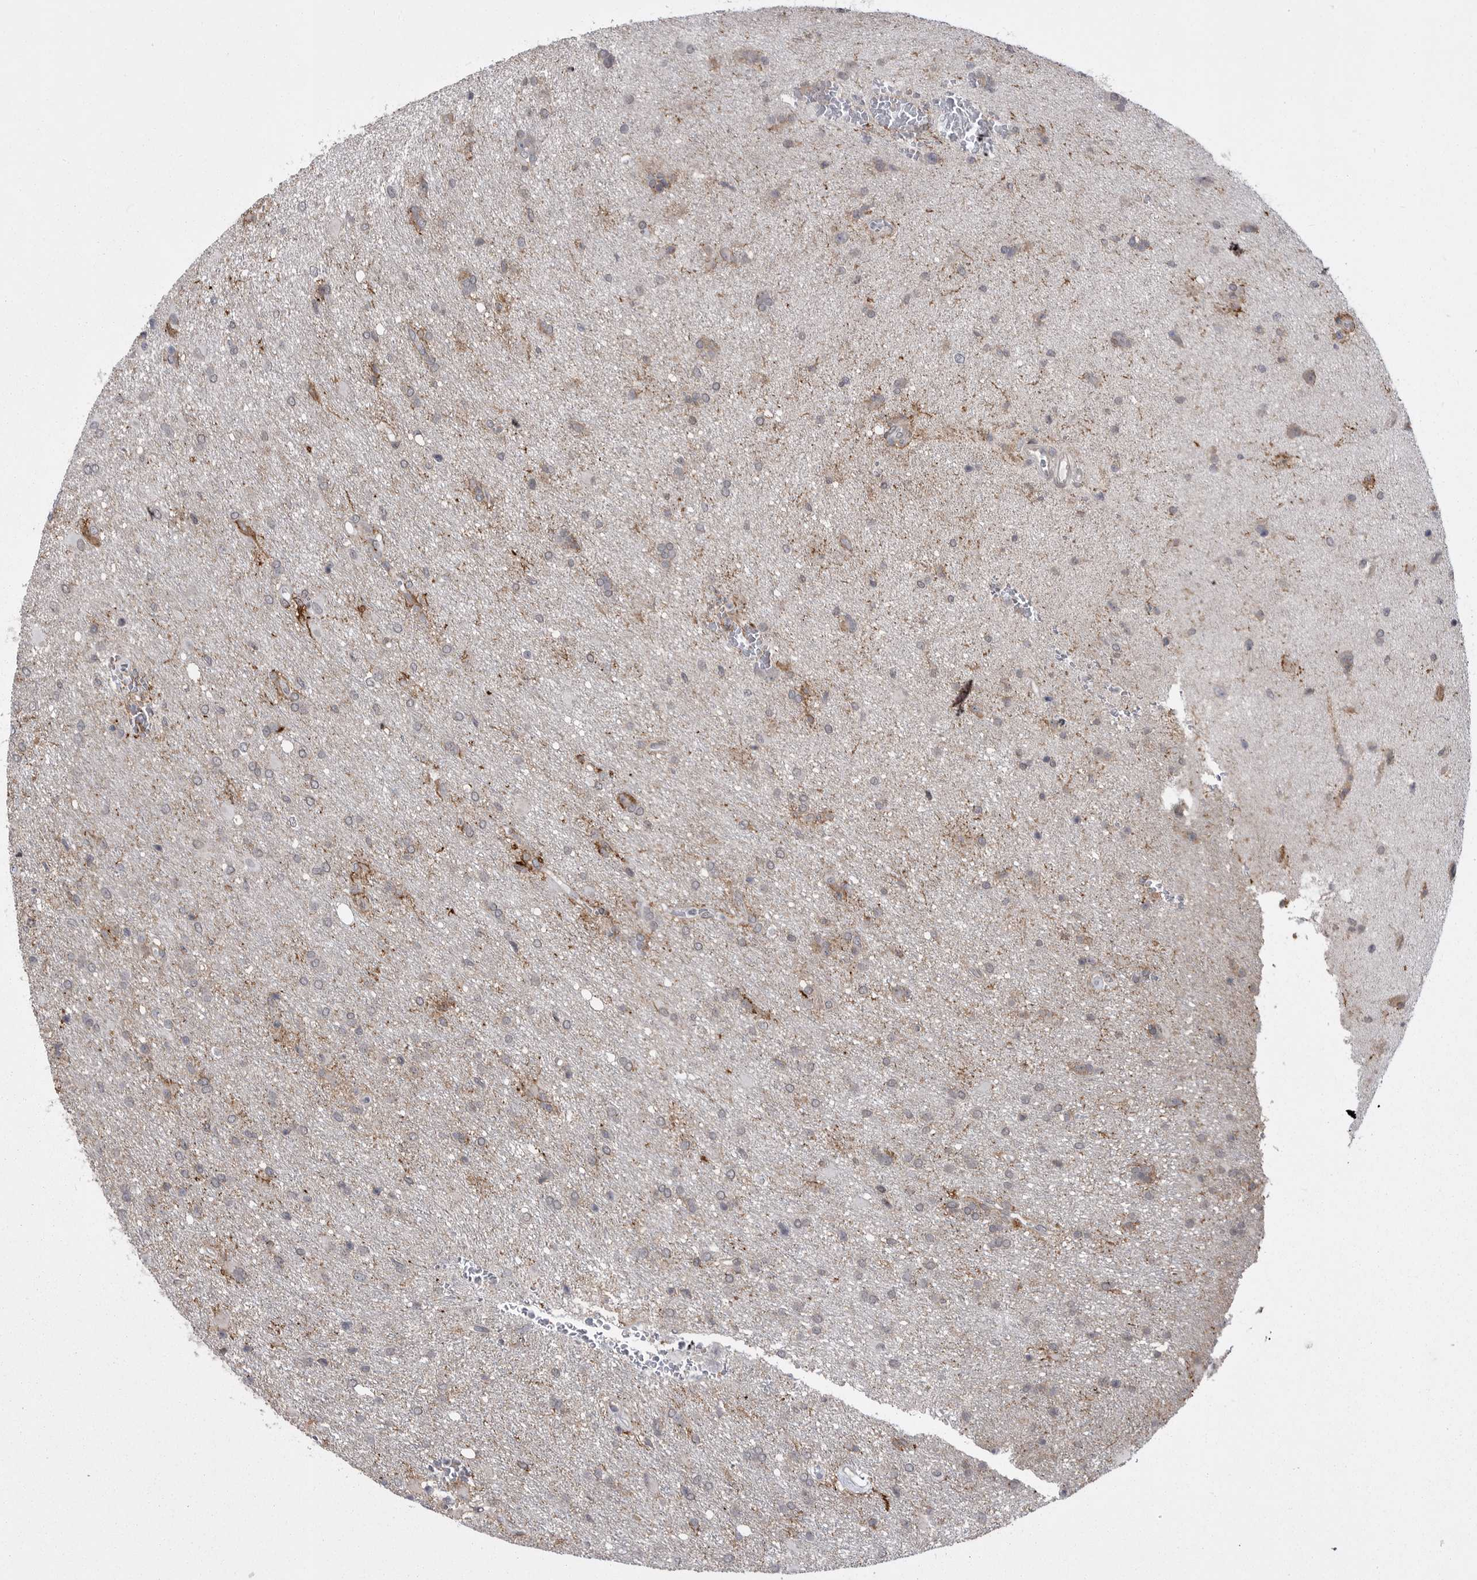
{"staining": {"intensity": "moderate", "quantity": "<25%", "location": "cytoplasmic/membranous"}, "tissue": "glioma", "cell_type": "Tumor cells", "image_type": "cancer", "snomed": [{"axis": "morphology", "description": "Glioma, malignant, High grade"}, {"axis": "topography", "description": "Brain"}], "caption": "Immunohistochemical staining of glioma shows moderate cytoplasmic/membranous protein positivity in about <25% of tumor cells.", "gene": "ABL1", "patient": {"sex": "female", "age": 57}}